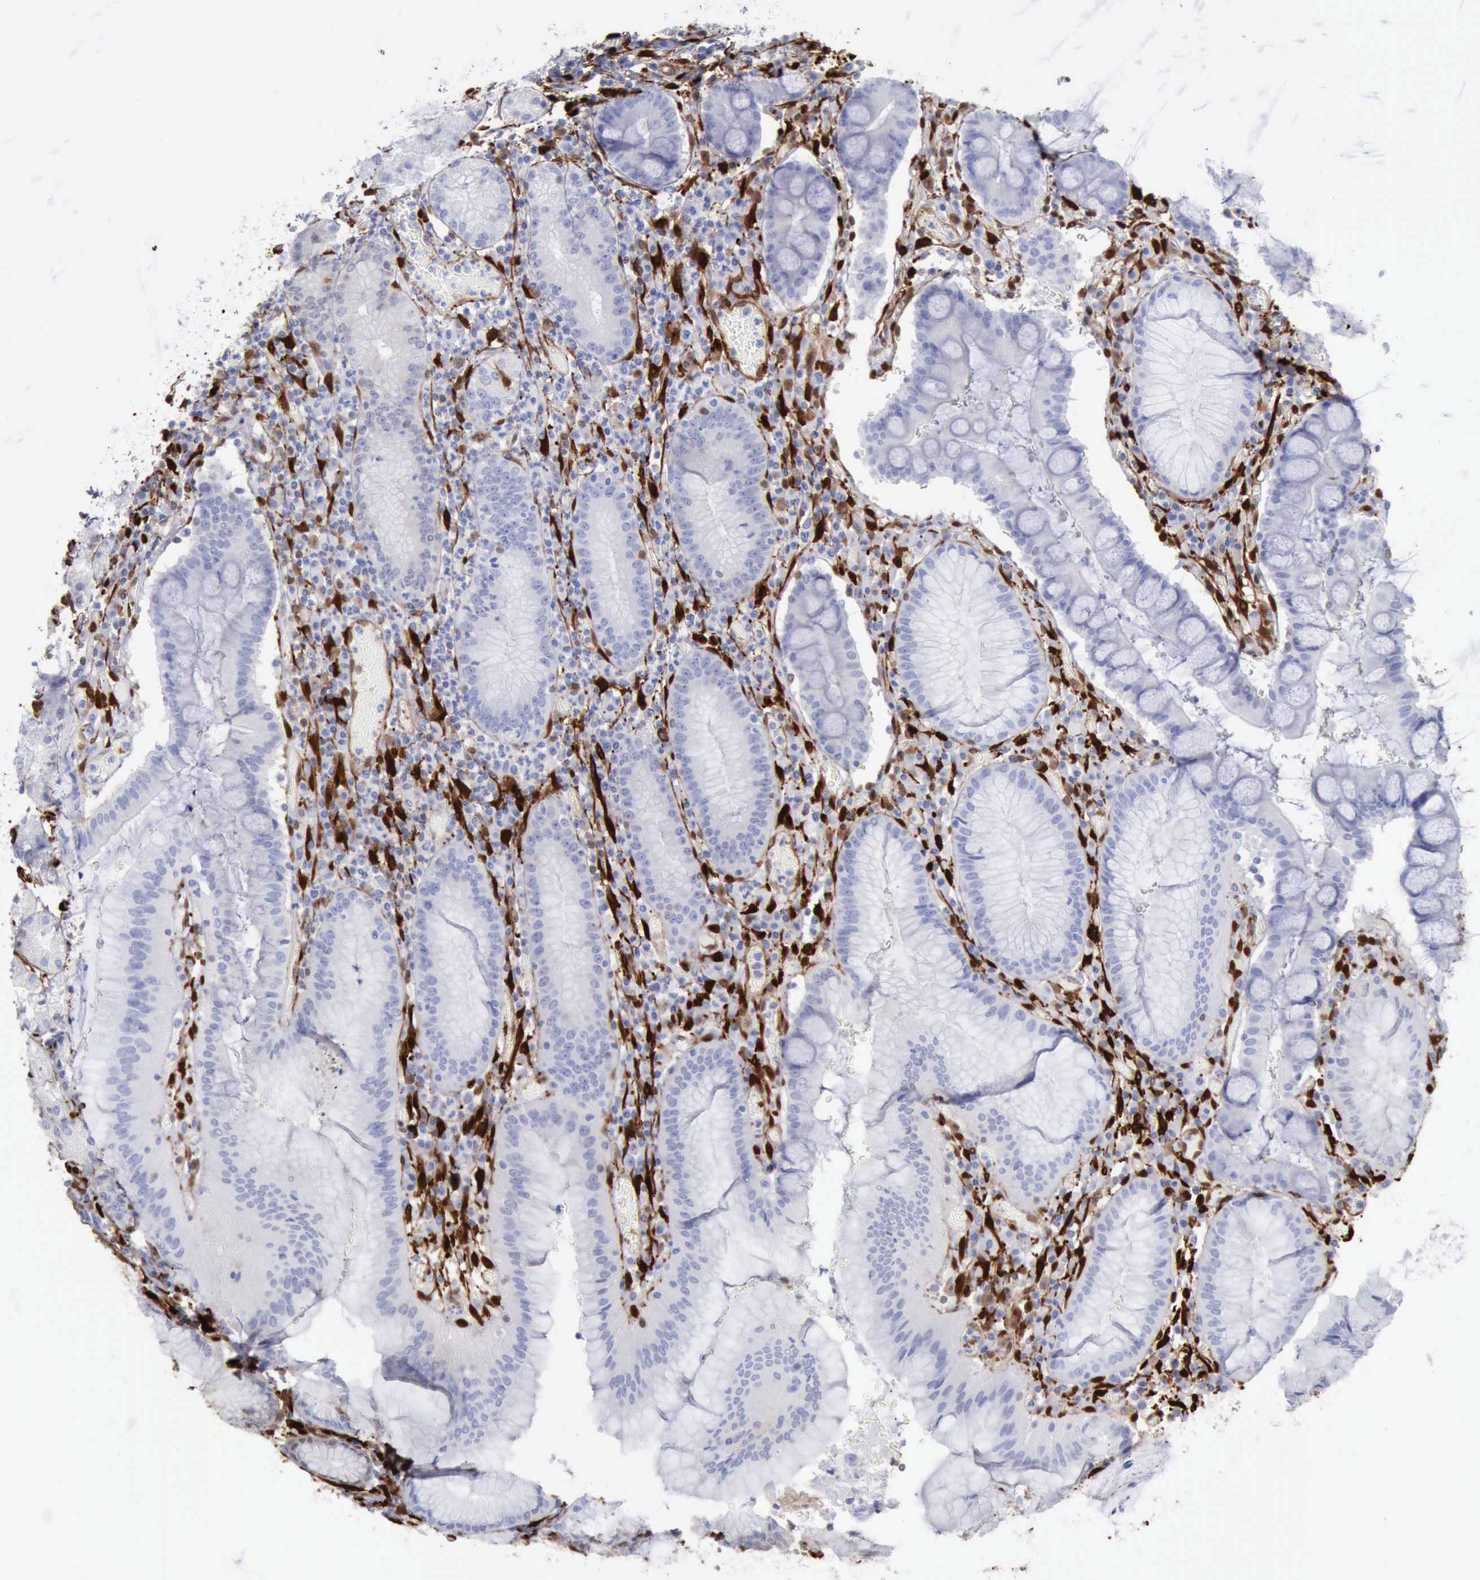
{"staining": {"intensity": "negative", "quantity": "none", "location": "none"}, "tissue": "stomach", "cell_type": "Glandular cells", "image_type": "normal", "snomed": [{"axis": "morphology", "description": "Normal tissue, NOS"}, {"axis": "topography", "description": "Stomach, lower"}], "caption": "IHC image of normal stomach: stomach stained with DAB (3,3'-diaminobenzidine) reveals no significant protein staining in glandular cells. (DAB immunohistochemistry (IHC), high magnification).", "gene": "FHL1", "patient": {"sex": "female", "age": 73}}